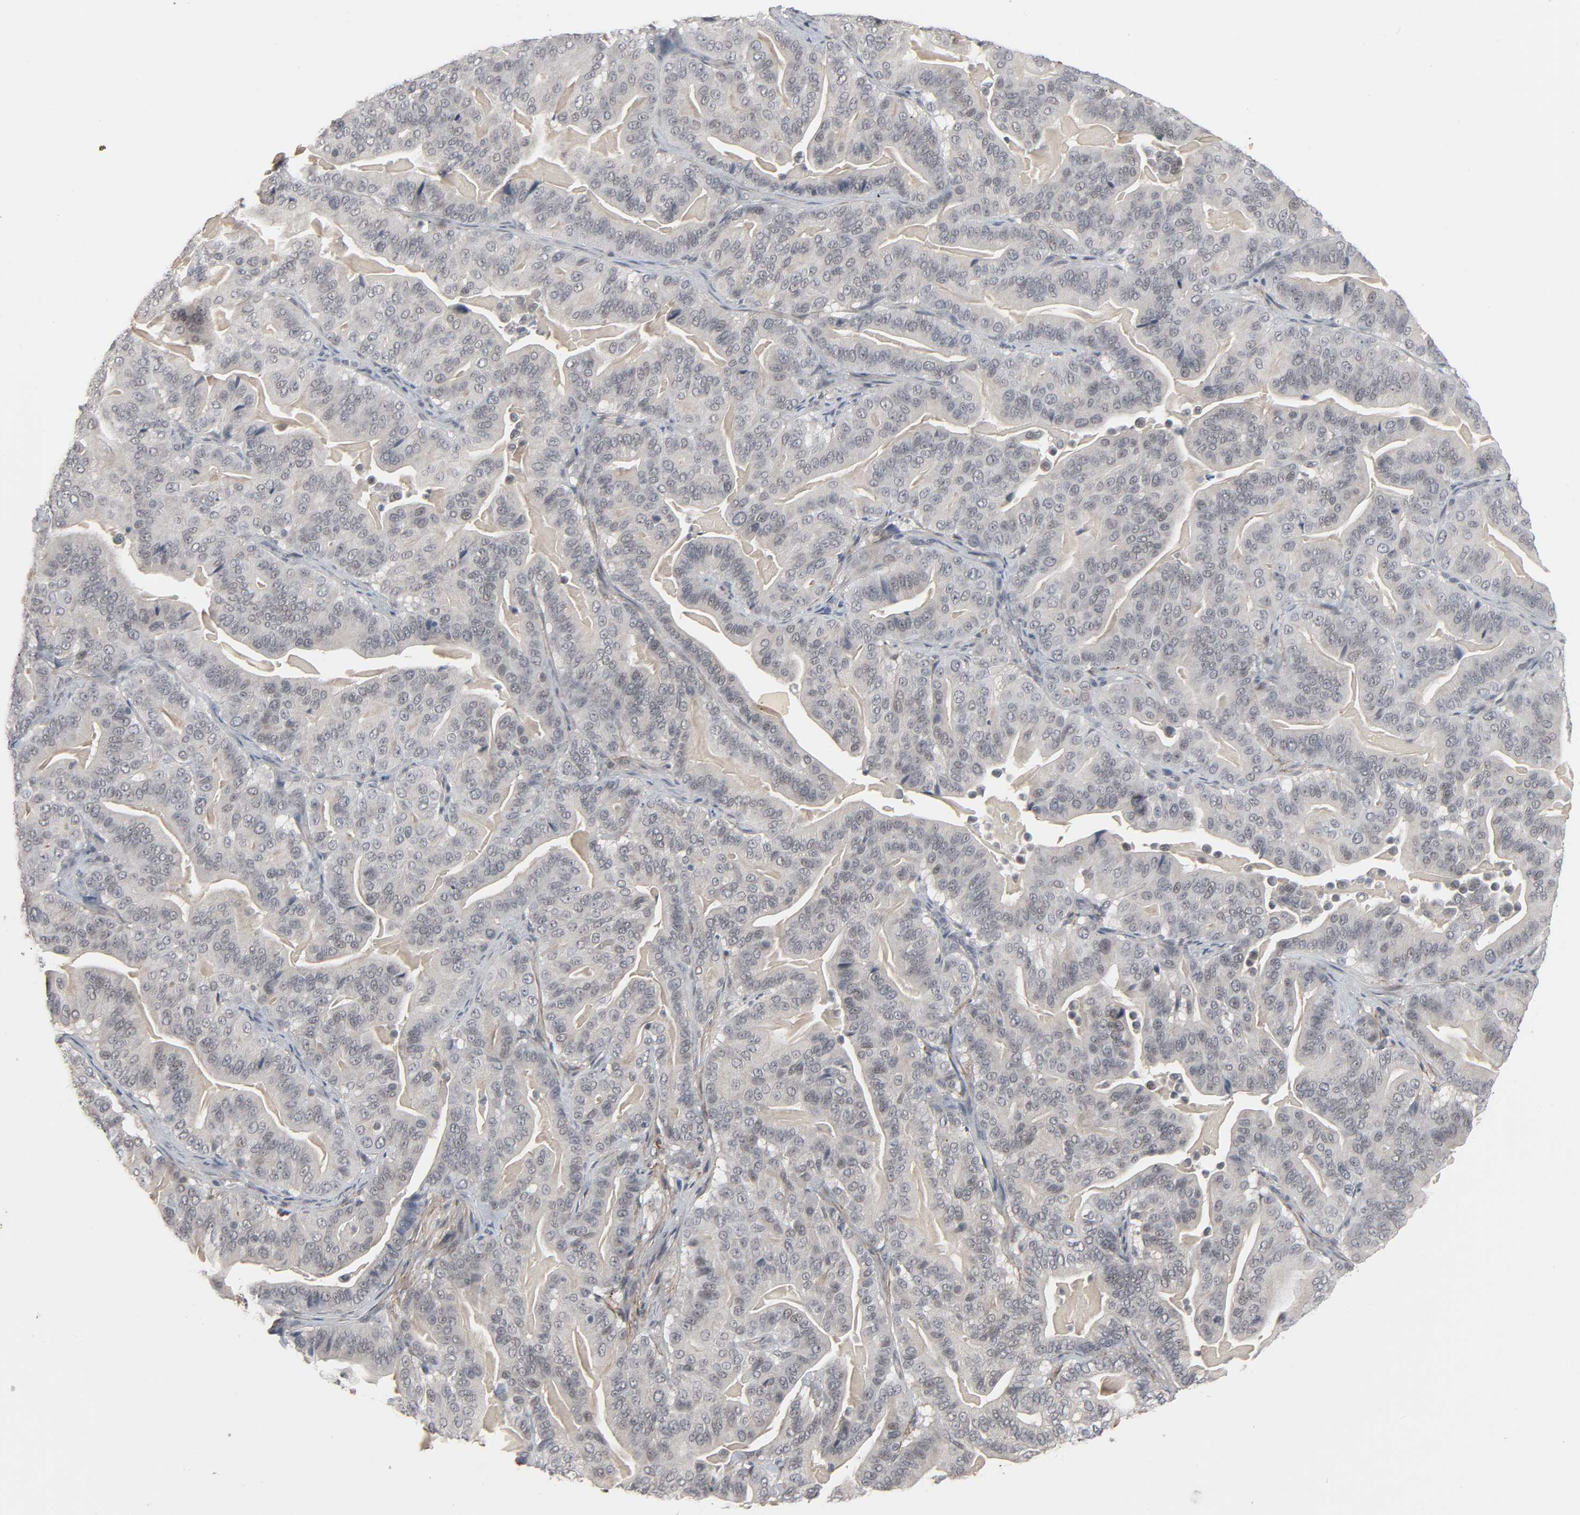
{"staining": {"intensity": "negative", "quantity": "none", "location": "none"}, "tissue": "pancreatic cancer", "cell_type": "Tumor cells", "image_type": "cancer", "snomed": [{"axis": "morphology", "description": "Adenocarcinoma, NOS"}, {"axis": "topography", "description": "Pancreas"}], "caption": "There is no significant expression in tumor cells of pancreatic cancer (adenocarcinoma).", "gene": "ZNF222", "patient": {"sex": "male", "age": 63}}